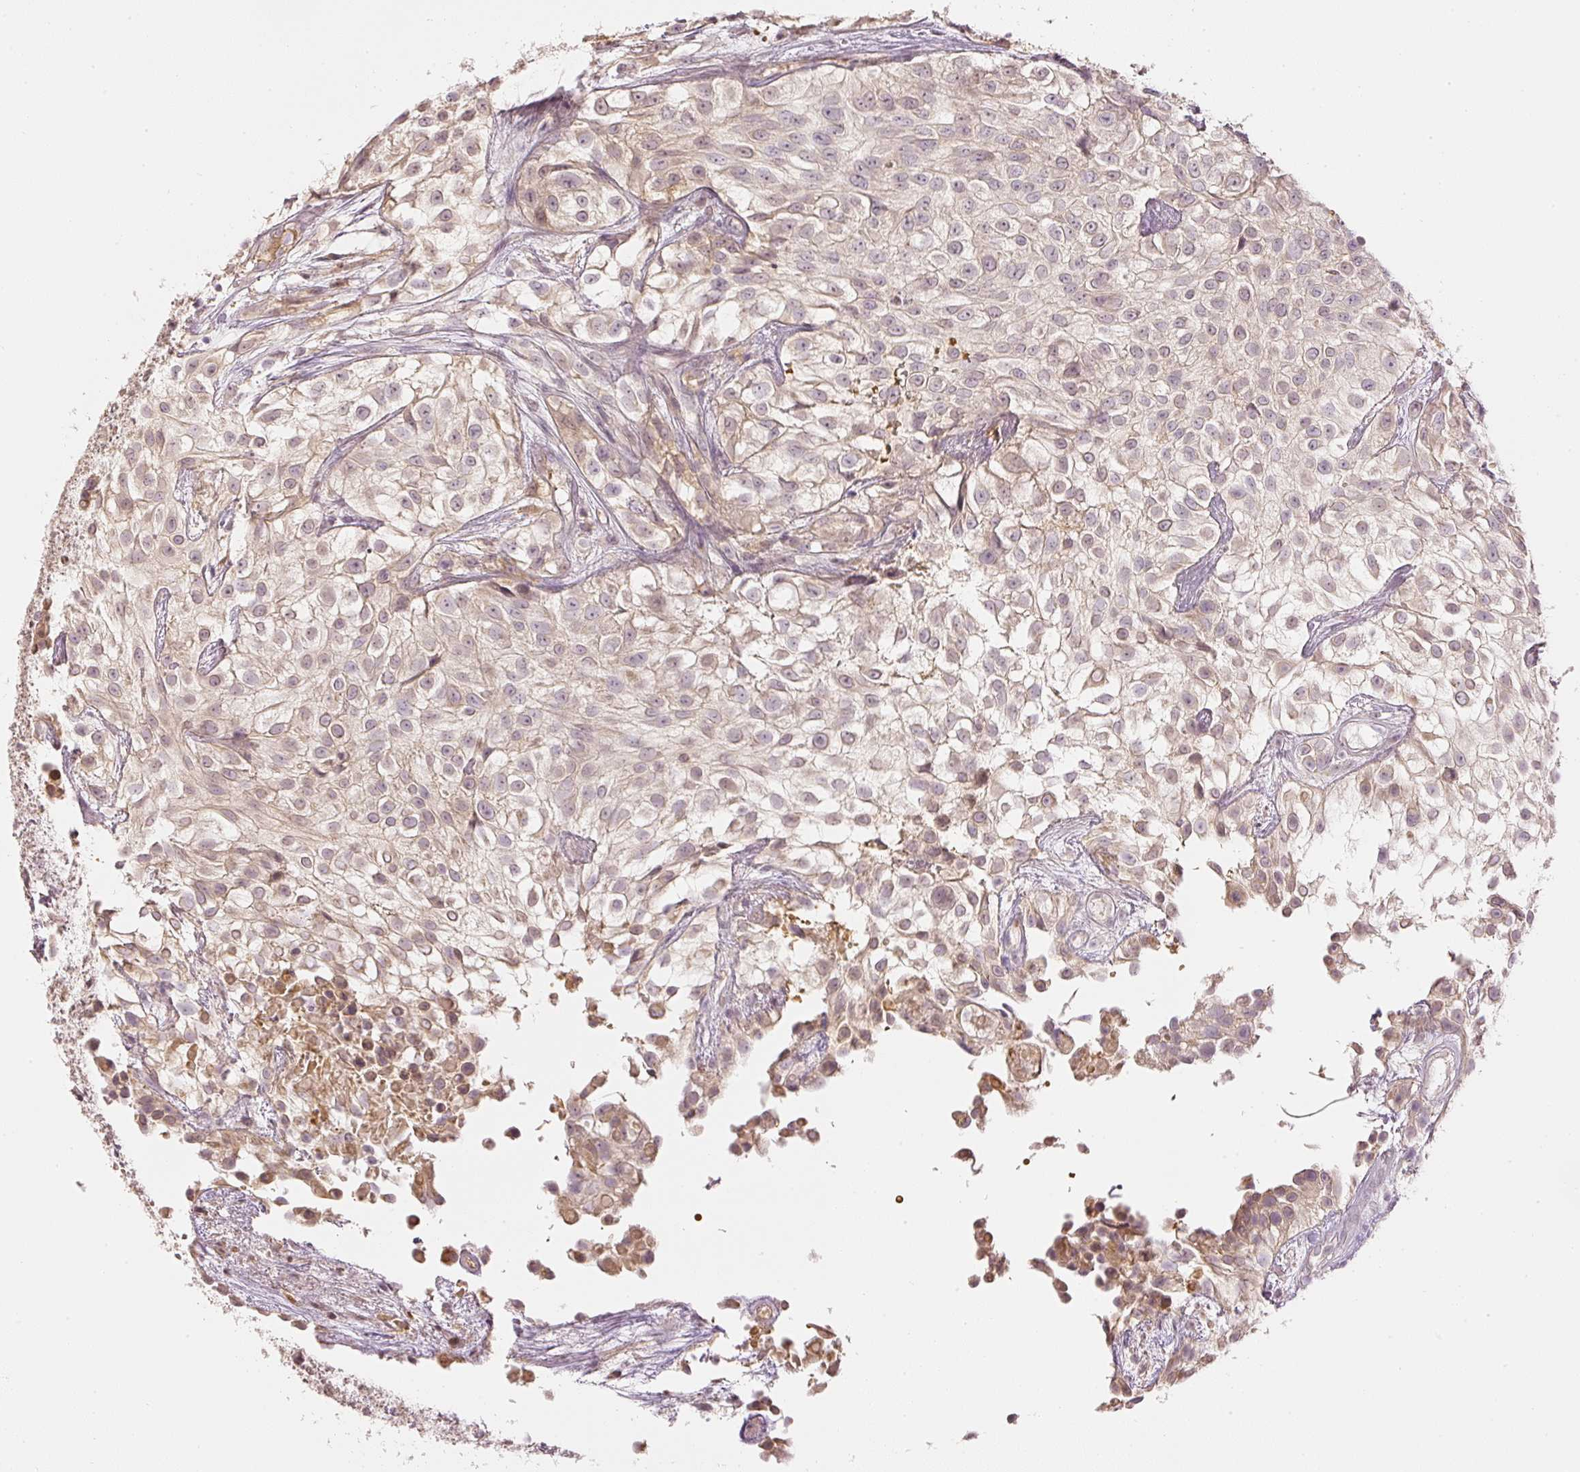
{"staining": {"intensity": "weak", "quantity": ">75%", "location": "cytoplasmic/membranous,nuclear"}, "tissue": "urothelial cancer", "cell_type": "Tumor cells", "image_type": "cancer", "snomed": [{"axis": "morphology", "description": "Urothelial carcinoma, High grade"}, {"axis": "topography", "description": "Urinary bladder"}], "caption": "This photomicrograph shows urothelial cancer stained with immunohistochemistry to label a protein in brown. The cytoplasmic/membranous and nuclear of tumor cells show weak positivity for the protein. Nuclei are counter-stained blue.", "gene": "GZMA", "patient": {"sex": "male", "age": 56}}